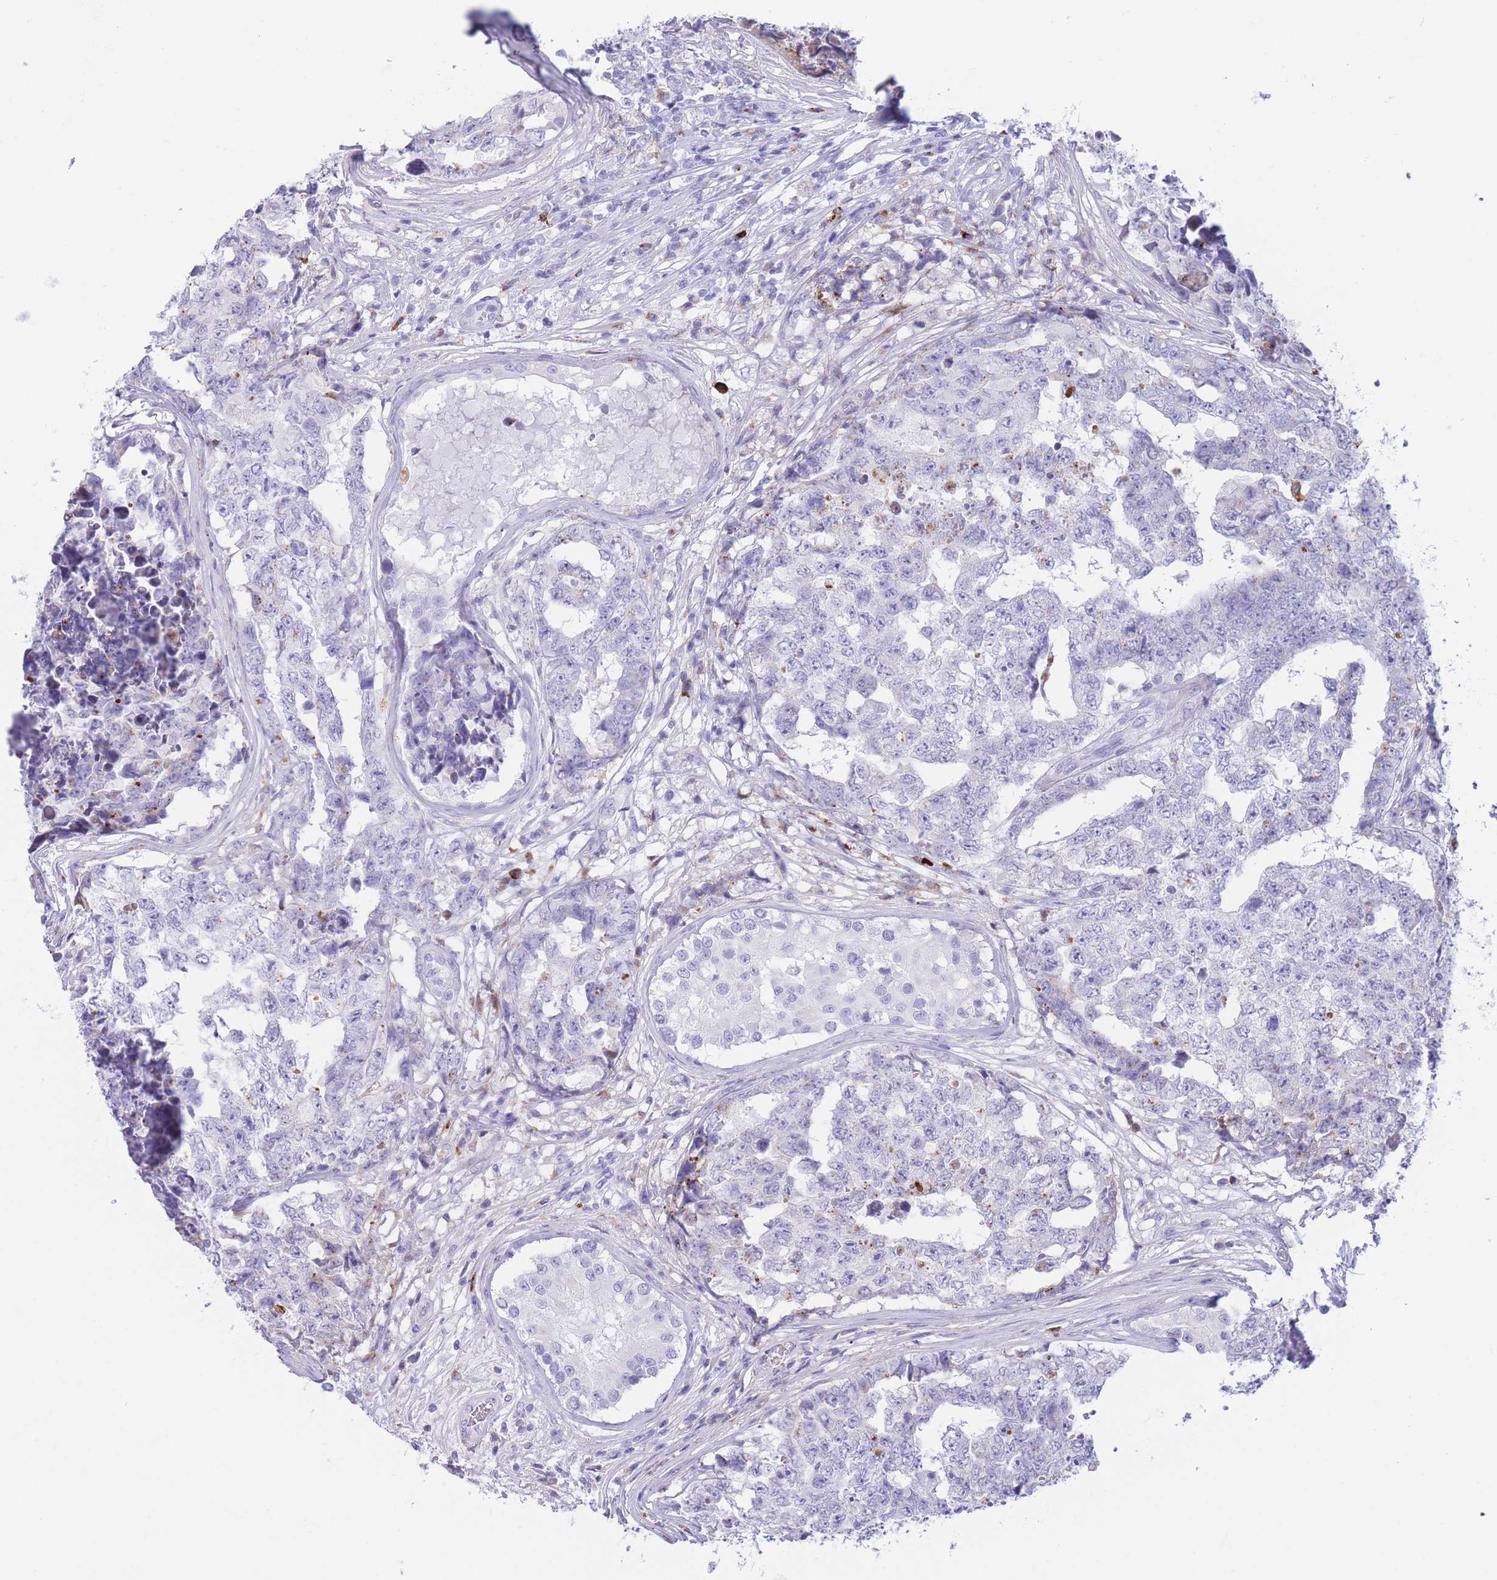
{"staining": {"intensity": "negative", "quantity": "none", "location": "none"}, "tissue": "testis cancer", "cell_type": "Tumor cells", "image_type": "cancer", "snomed": [{"axis": "morphology", "description": "Carcinoma, Embryonal, NOS"}, {"axis": "topography", "description": "Testis"}], "caption": "The image demonstrates no staining of tumor cells in embryonal carcinoma (testis).", "gene": "PLBD1", "patient": {"sex": "male", "age": 25}}